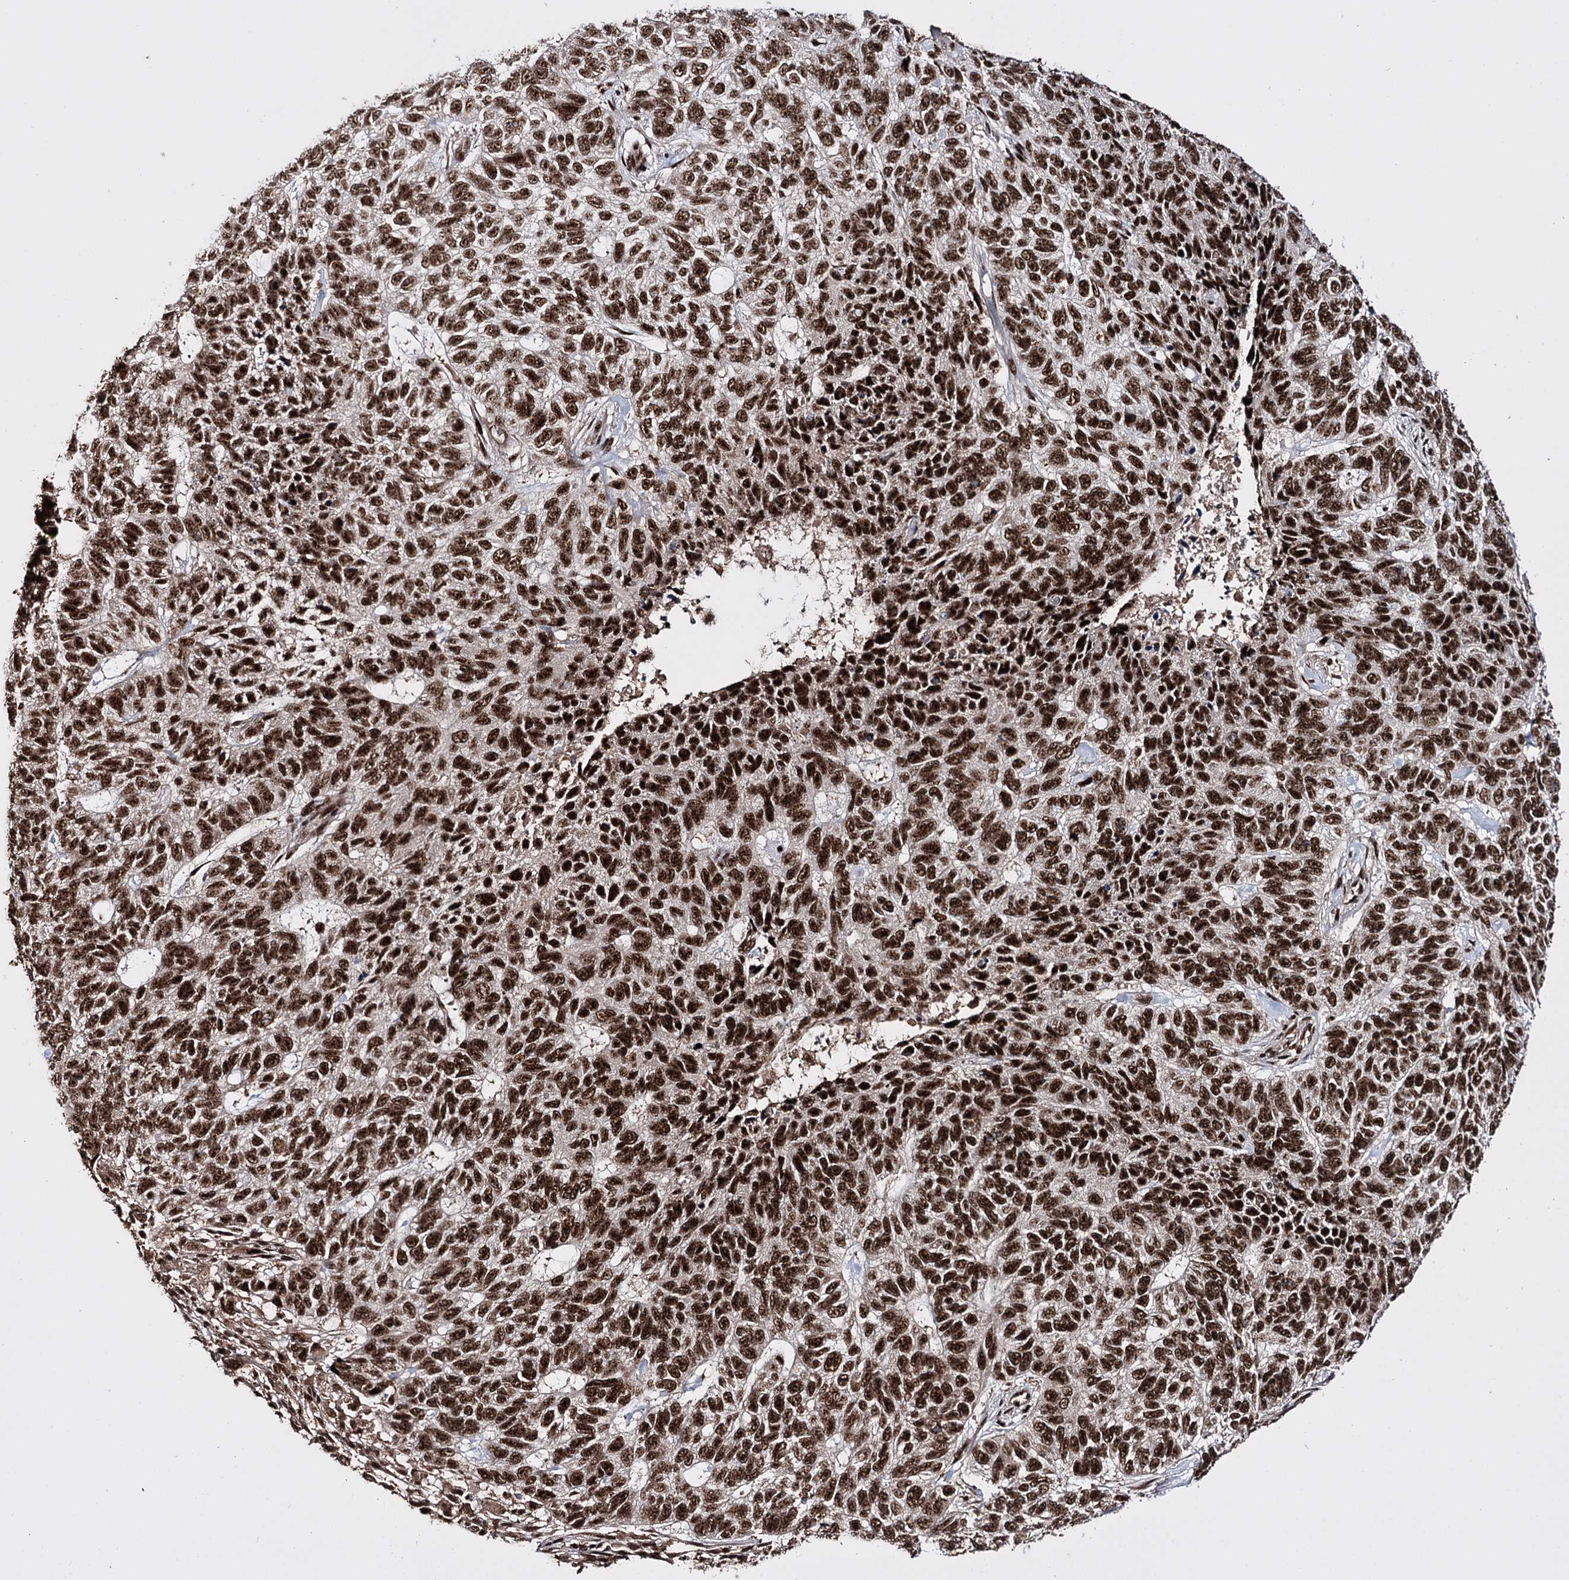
{"staining": {"intensity": "strong", "quantity": ">75%", "location": "nuclear"}, "tissue": "skin cancer", "cell_type": "Tumor cells", "image_type": "cancer", "snomed": [{"axis": "morphology", "description": "Basal cell carcinoma"}, {"axis": "topography", "description": "Skin"}], "caption": "Immunohistochemical staining of basal cell carcinoma (skin) displays high levels of strong nuclear expression in approximately >75% of tumor cells.", "gene": "PRPF40A", "patient": {"sex": "female", "age": 65}}